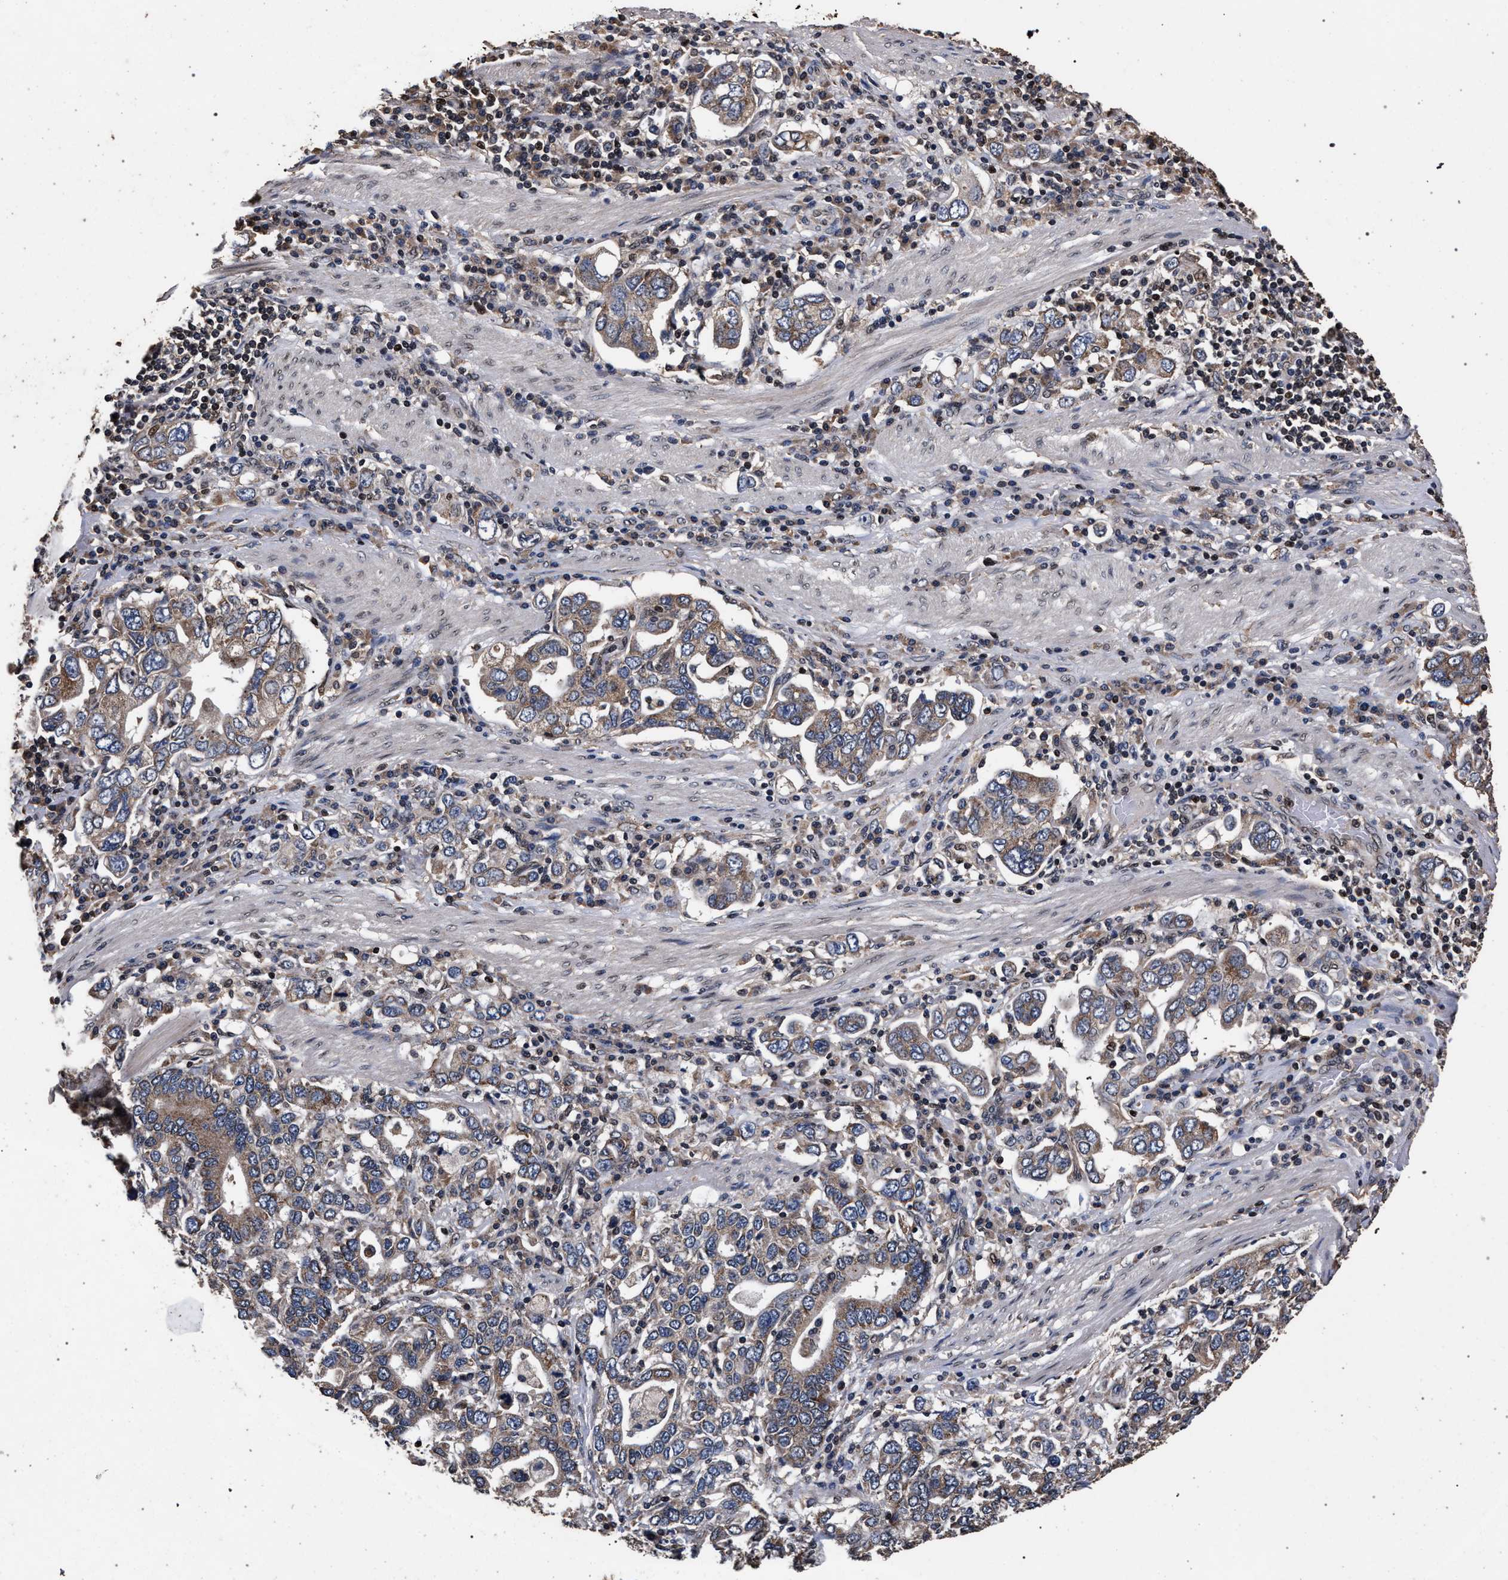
{"staining": {"intensity": "moderate", "quantity": "25%-75%", "location": "cytoplasmic/membranous"}, "tissue": "stomach cancer", "cell_type": "Tumor cells", "image_type": "cancer", "snomed": [{"axis": "morphology", "description": "Adenocarcinoma, NOS"}, {"axis": "topography", "description": "Stomach, upper"}], "caption": "Protein analysis of stomach cancer (adenocarcinoma) tissue demonstrates moderate cytoplasmic/membranous expression in approximately 25%-75% of tumor cells.", "gene": "ACOX1", "patient": {"sex": "male", "age": 62}}